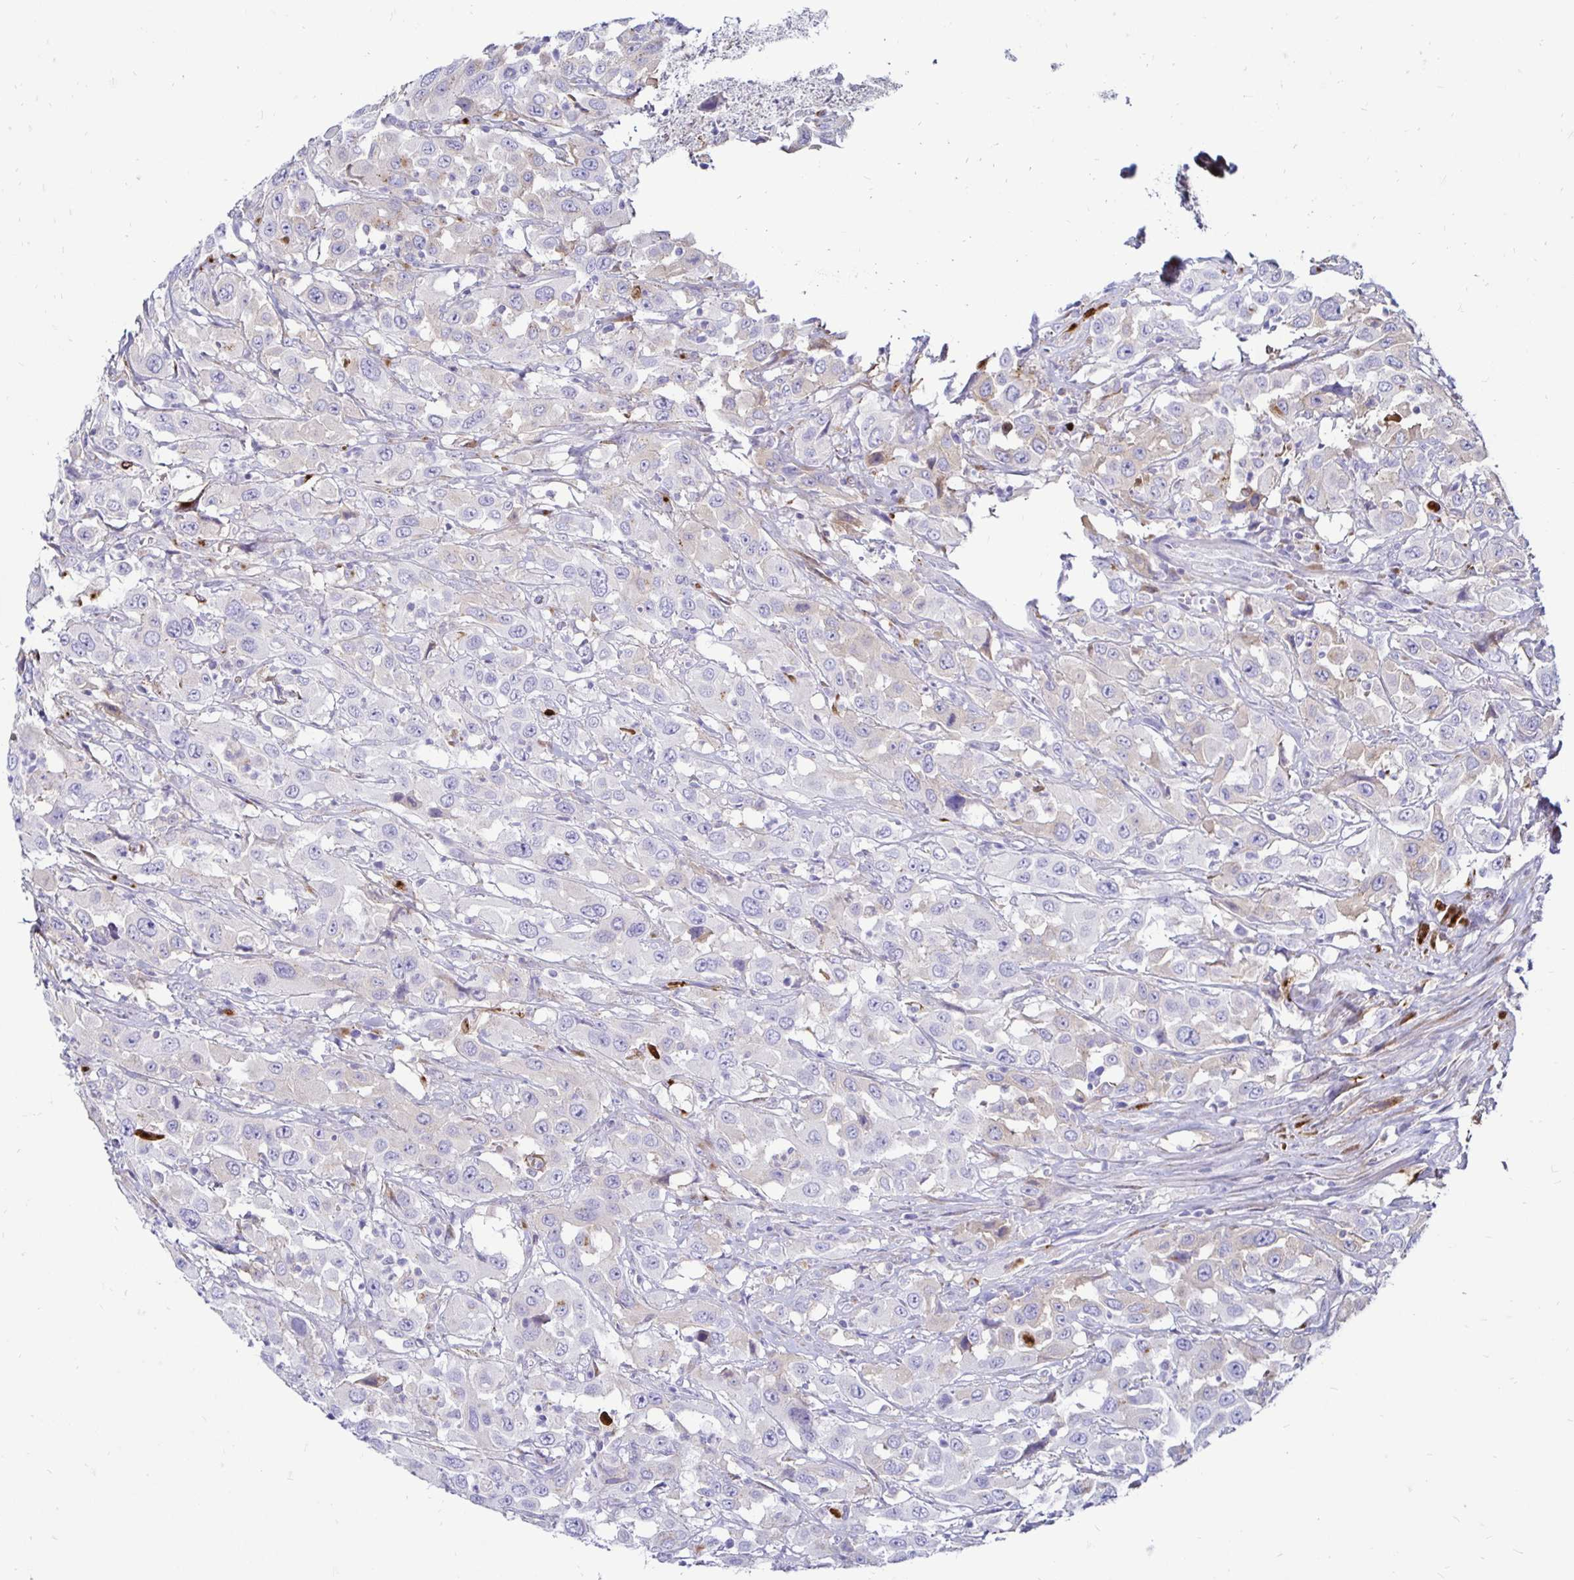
{"staining": {"intensity": "negative", "quantity": "none", "location": "none"}, "tissue": "urothelial cancer", "cell_type": "Tumor cells", "image_type": "cancer", "snomed": [{"axis": "morphology", "description": "Urothelial carcinoma, High grade"}, {"axis": "topography", "description": "Urinary bladder"}], "caption": "Urothelial cancer was stained to show a protein in brown. There is no significant expression in tumor cells.", "gene": "TIMP1", "patient": {"sex": "male", "age": 61}}